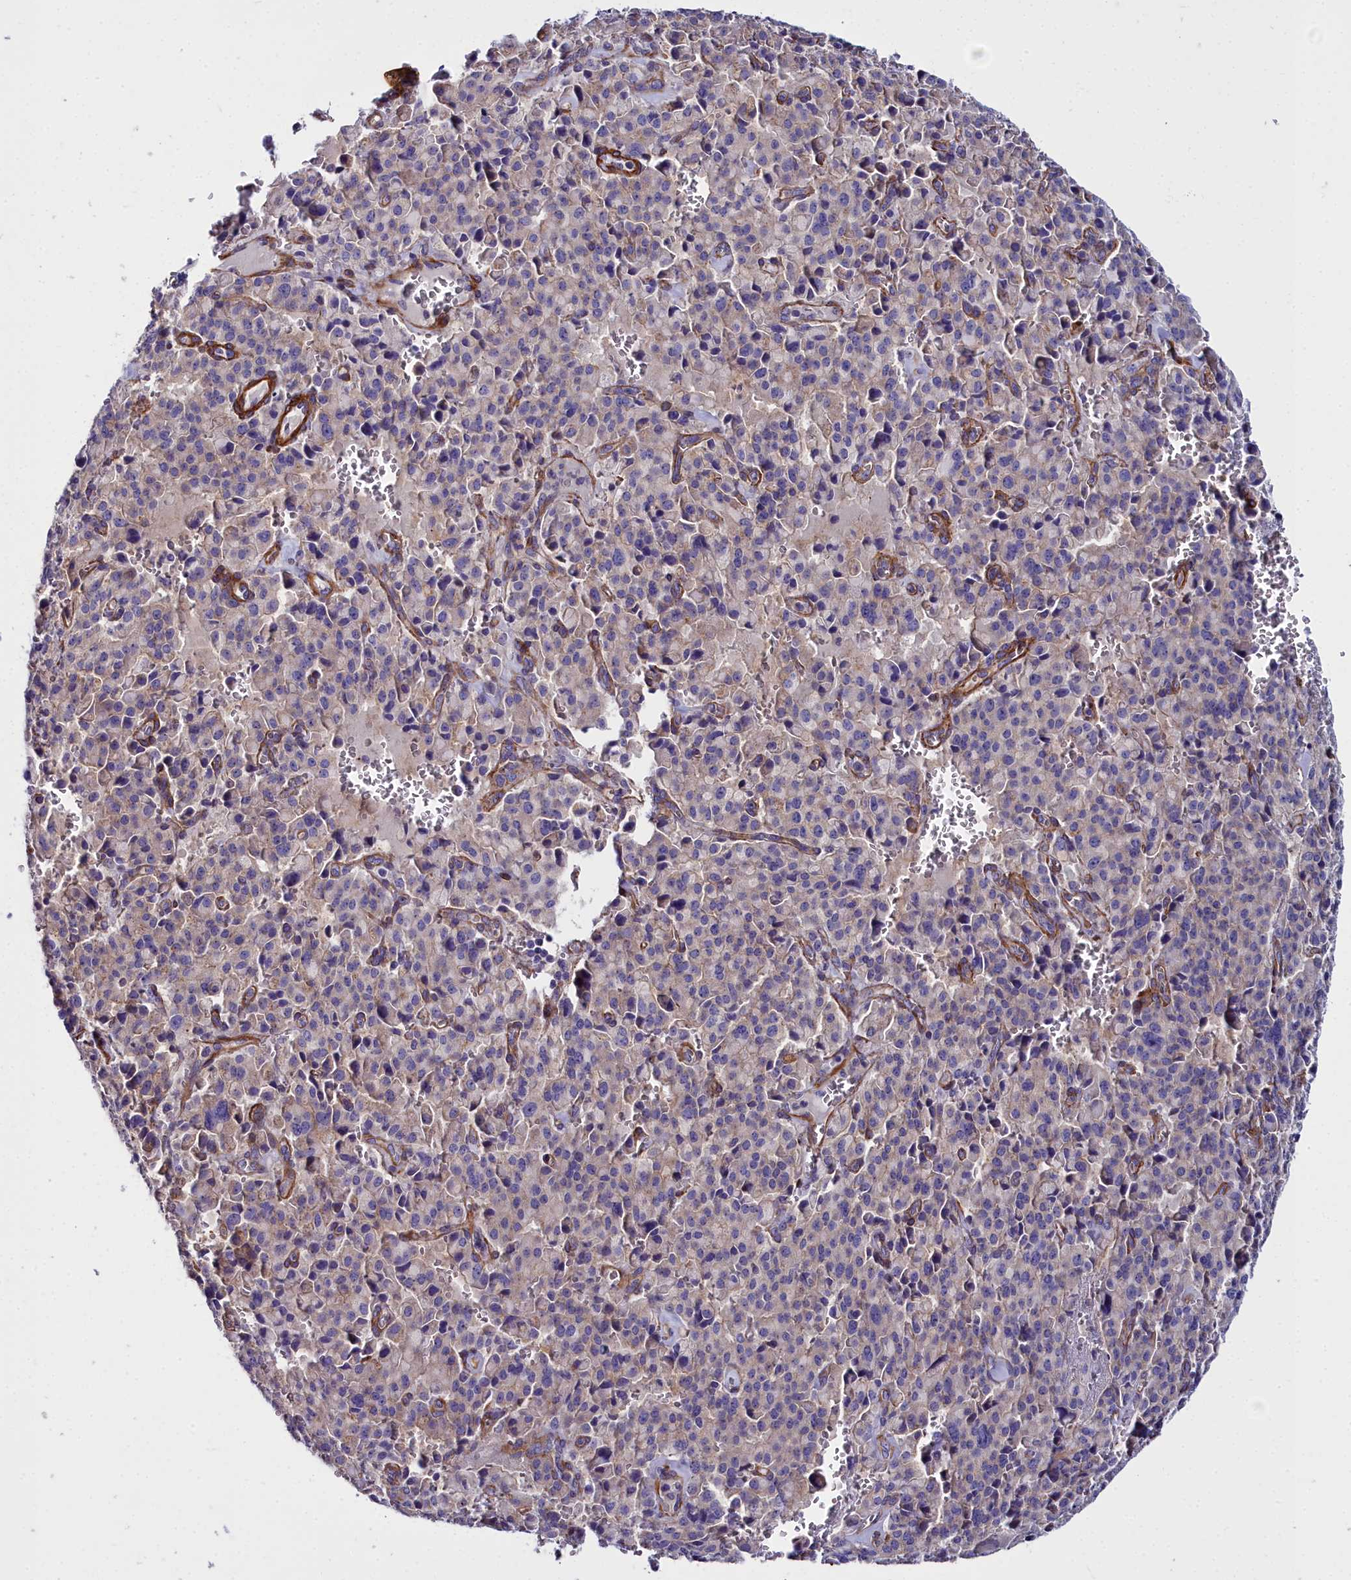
{"staining": {"intensity": "weak", "quantity": "<25%", "location": "cytoplasmic/membranous"}, "tissue": "pancreatic cancer", "cell_type": "Tumor cells", "image_type": "cancer", "snomed": [{"axis": "morphology", "description": "Adenocarcinoma, NOS"}, {"axis": "topography", "description": "Pancreas"}], "caption": "Immunohistochemistry (IHC) image of human adenocarcinoma (pancreatic) stained for a protein (brown), which reveals no expression in tumor cells.", "gene": "FADS3", "patient": {"sex": "male", "age": 65}}